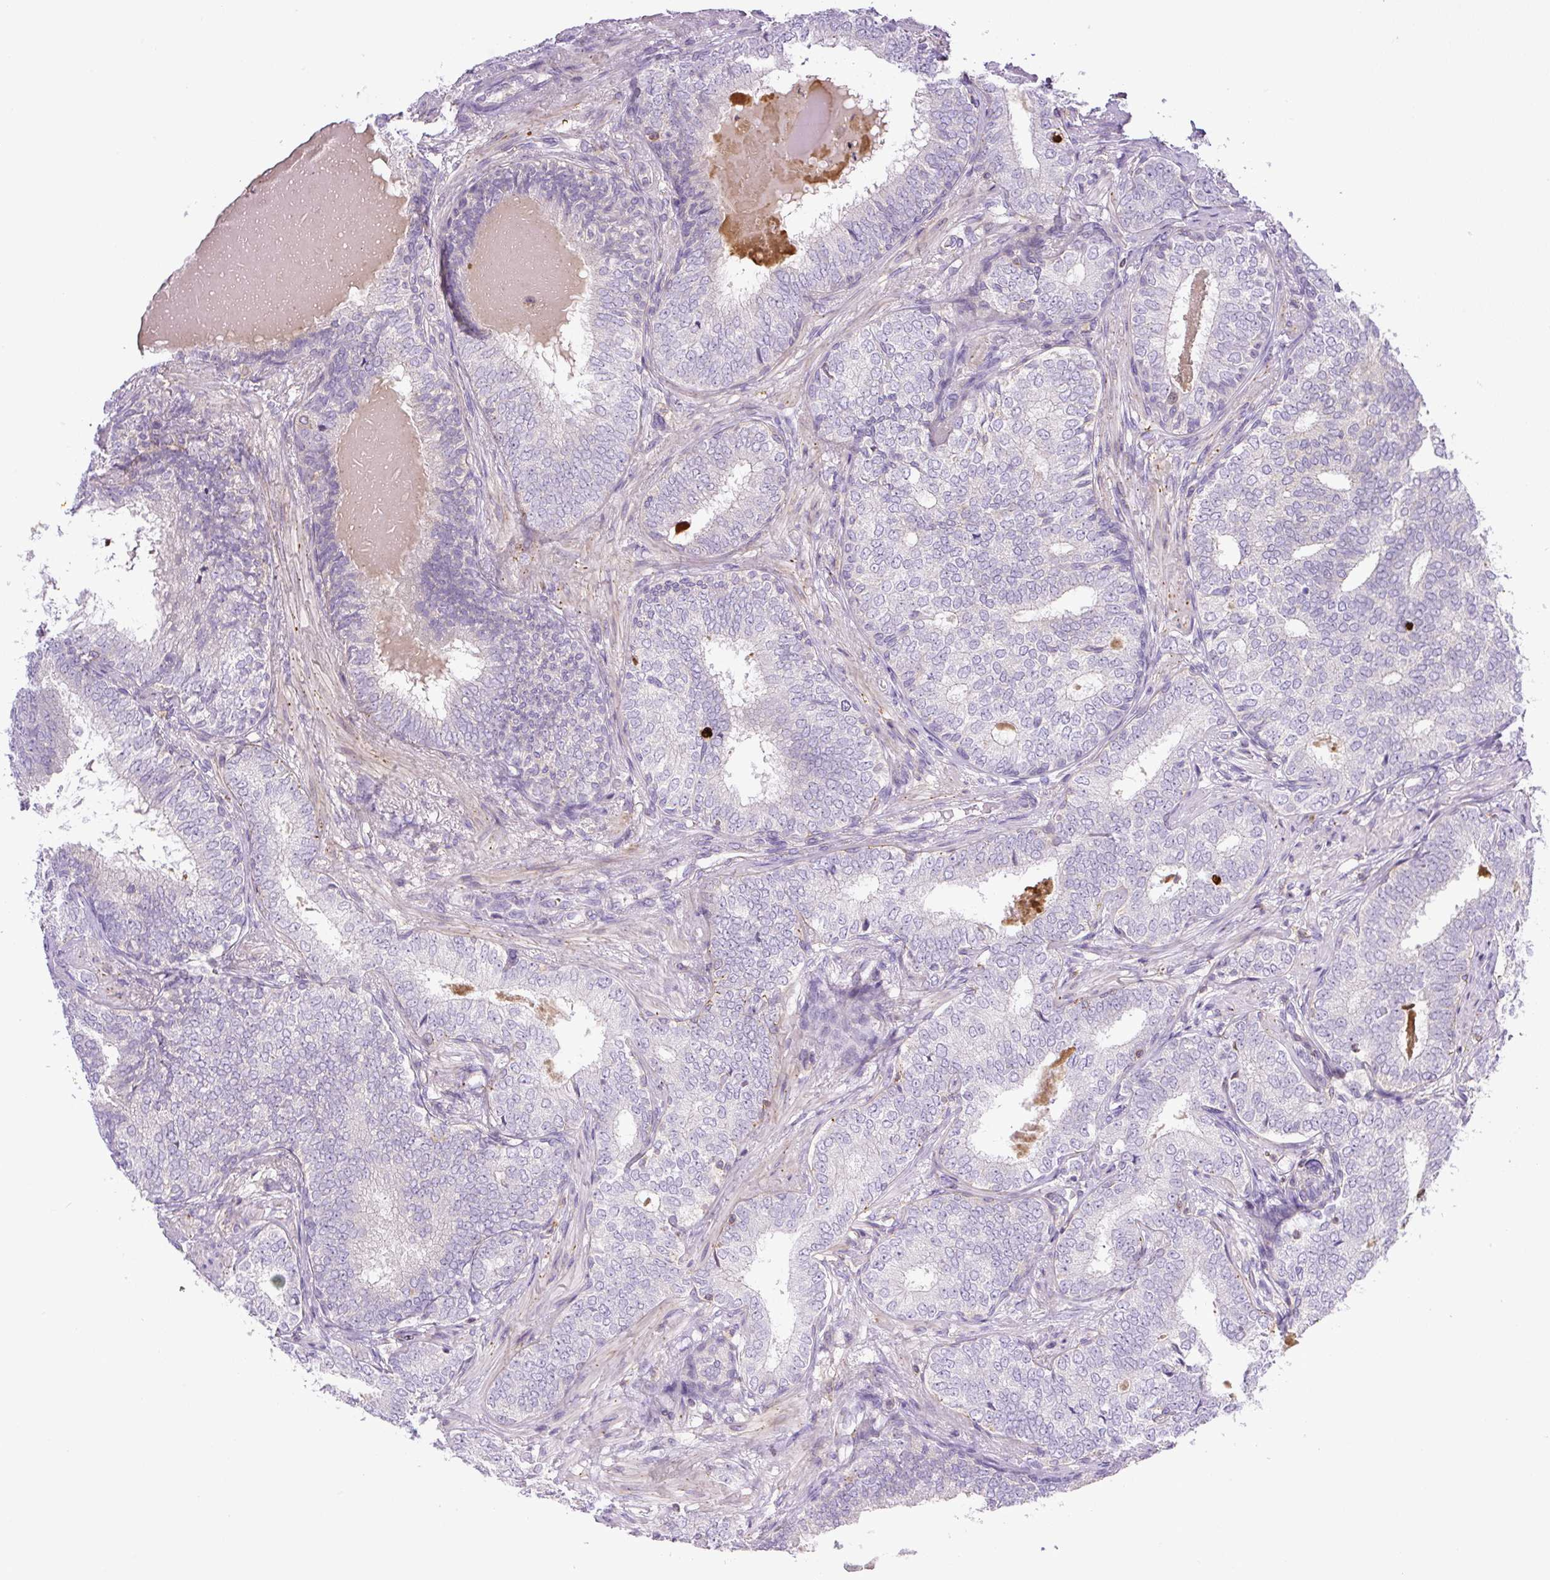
{"staining": {"intensity": "negative", "quantity": "none", "location": "none"}, "tissue": "prostate cancer", "cell_type": "Tumor cells", "image_type": "cancer", "snomed": [{"axis": "morphology", "description": "Adenocarcinoma, High grade"}, {"axis": "topography", "description": "Prostate"}], "caption": "Tumor cells show no significant expression in prostate cancer. Nuclei are stained in blue.", "gene": "PIP5KL1", "patient": {"sex": "male", "age": 72}}